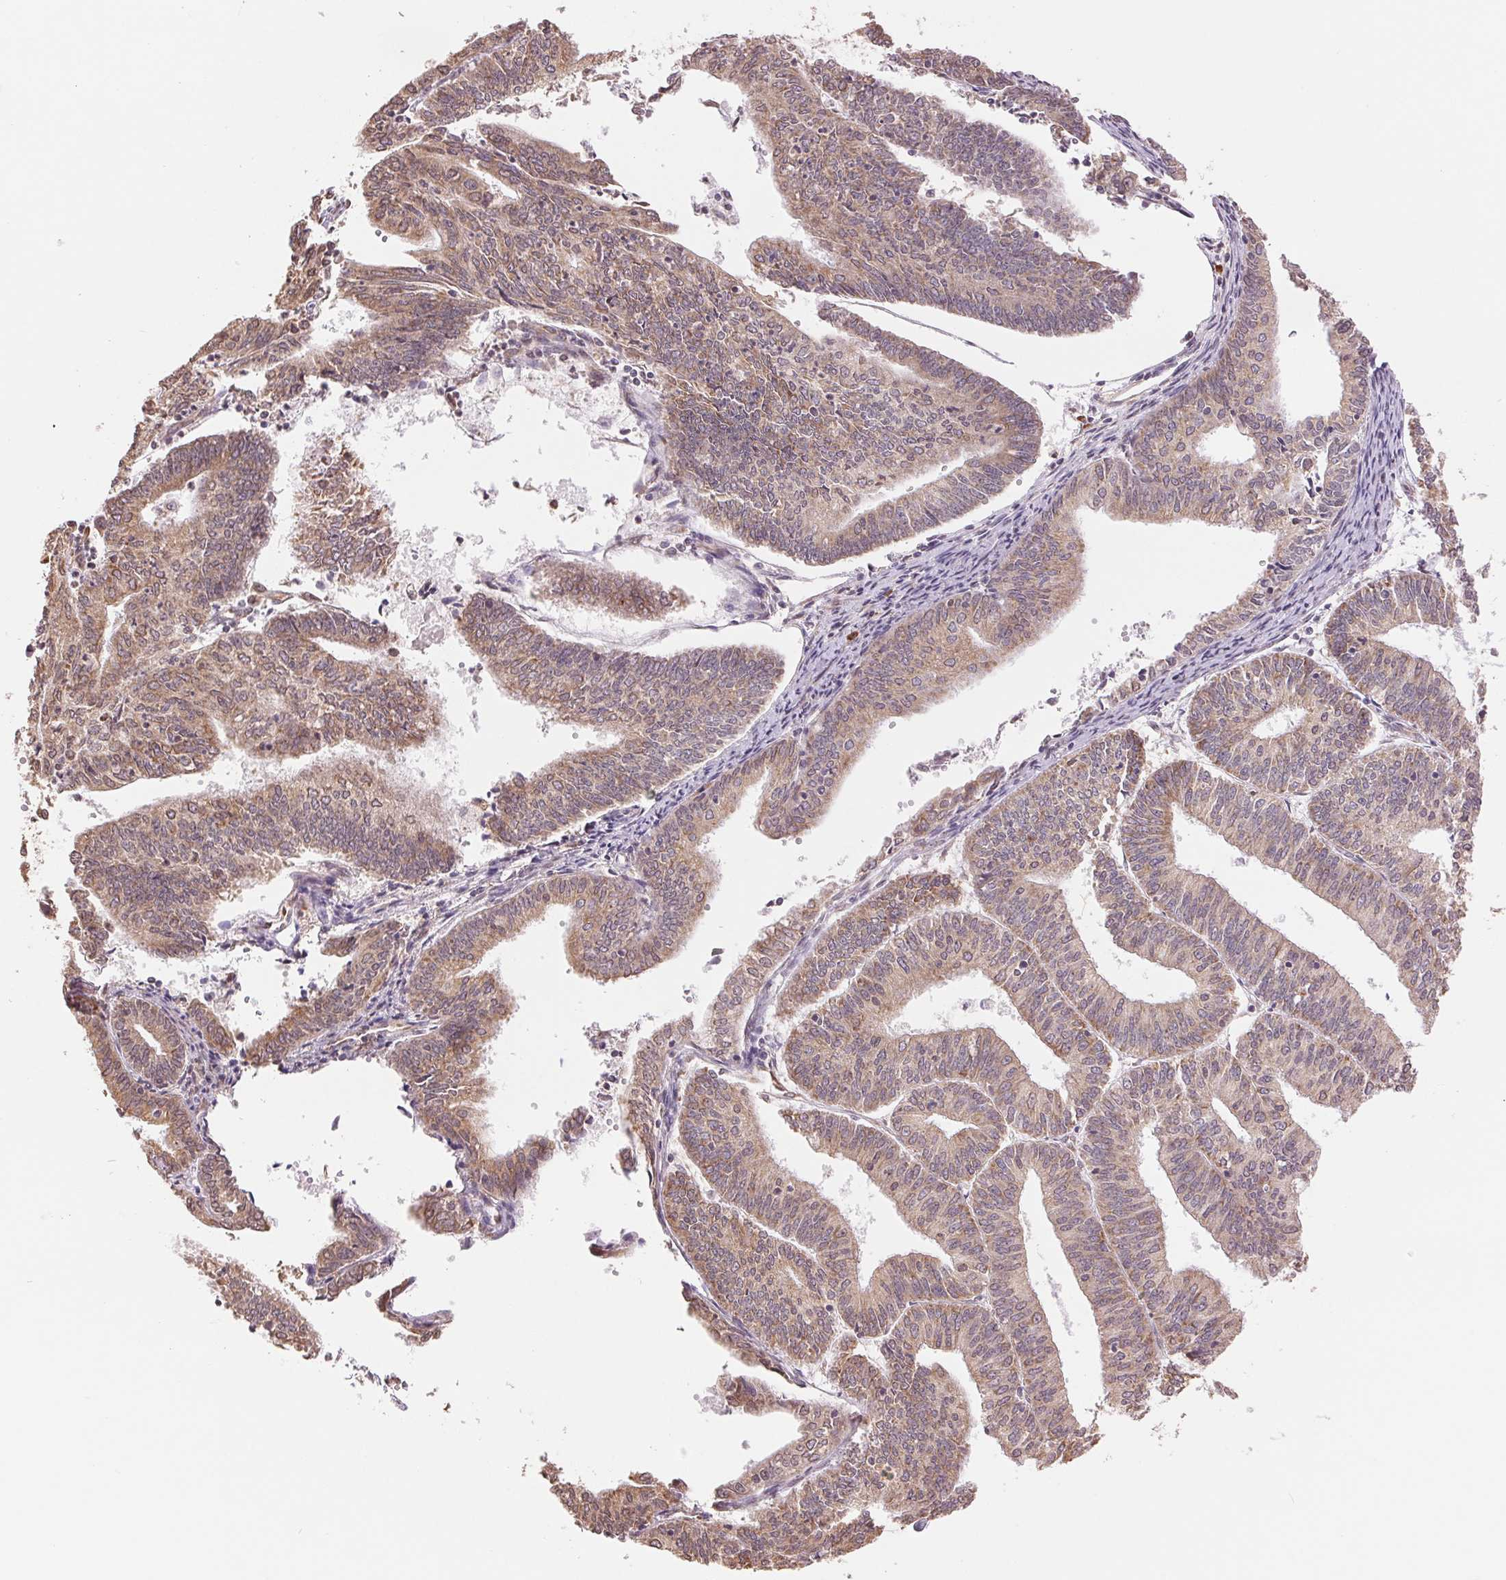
{"staining": {"intensity": "weak", "quantity": ">75%", "location": "cytoplasmic/membranous"}, "tissue": "endometrial cancer", "cell_type": "Tumor cells", "image_type": "cancer", "snomed": [{"axis": "morphology", "description": "Adenocarcinoma, NOS"}, {"axis": "topography", "description": "Endometrium"}], "caption": "This is an image of immunohistochemistry staining of endometrial cancer, which shows weak staining in the cytoplasmic/membranous of tumor cells.", "gene": "RPN1", "patient": {"sex": "female", "age": 61}}